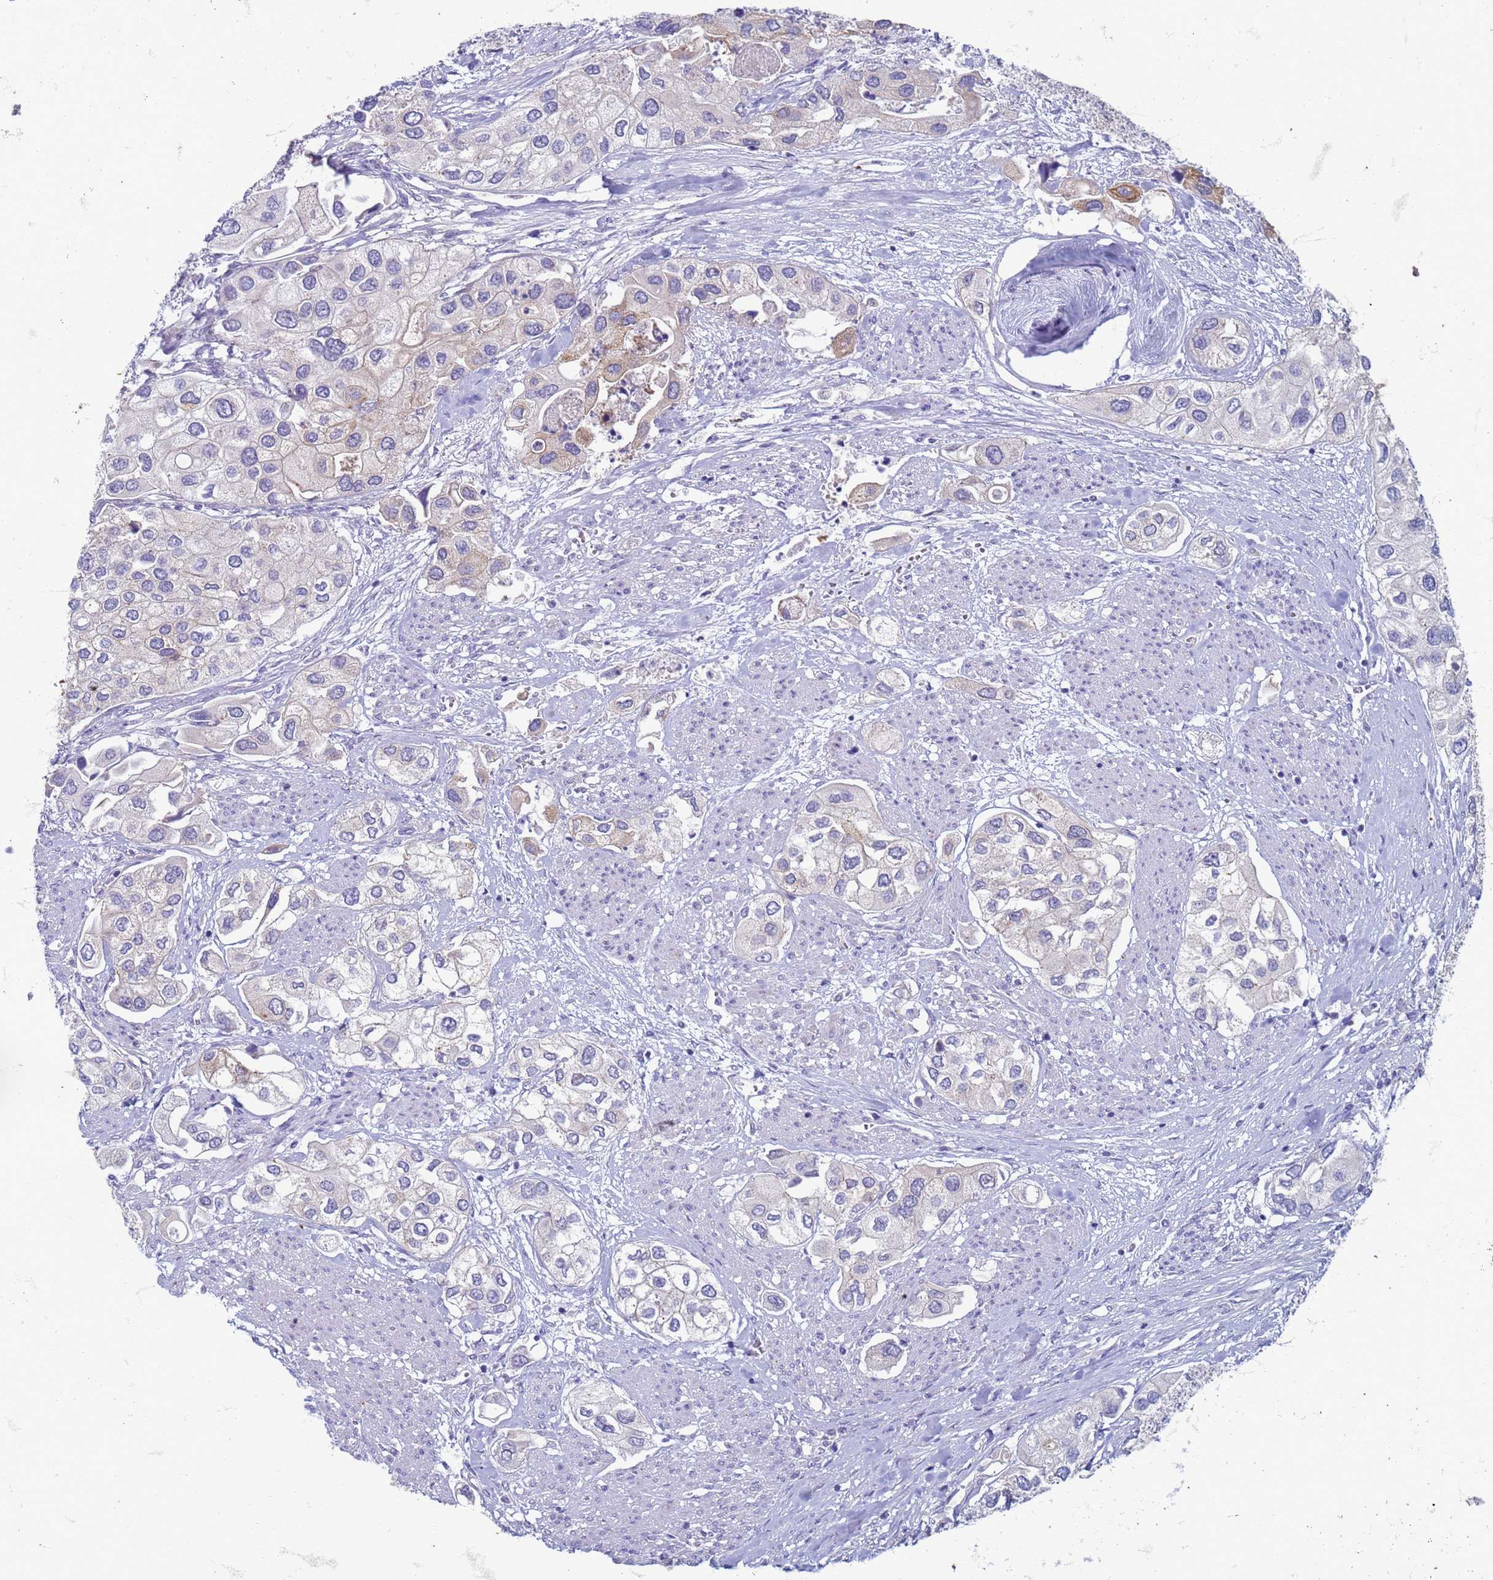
{"staining": {"intensity": "negative", "quantity": "none", "location": "none"}, "tissue": "urothelial cancer", "cell_type": "Tumor cells", "image_type": "cancer", "snomed": [{"axis": "morphology", "description": "Urothelial carcinoma, High grade"}, {"axis": "topography", "description": "Urinary bladder"}], "caption": "Immunohistochemistry (IHC) photomicrograph of human urothelial cancer stained for a protein (brown), which shows no staining in tumor cells.", "gene": "SUCO", "patient": {"sex": "male", "age": 64}}